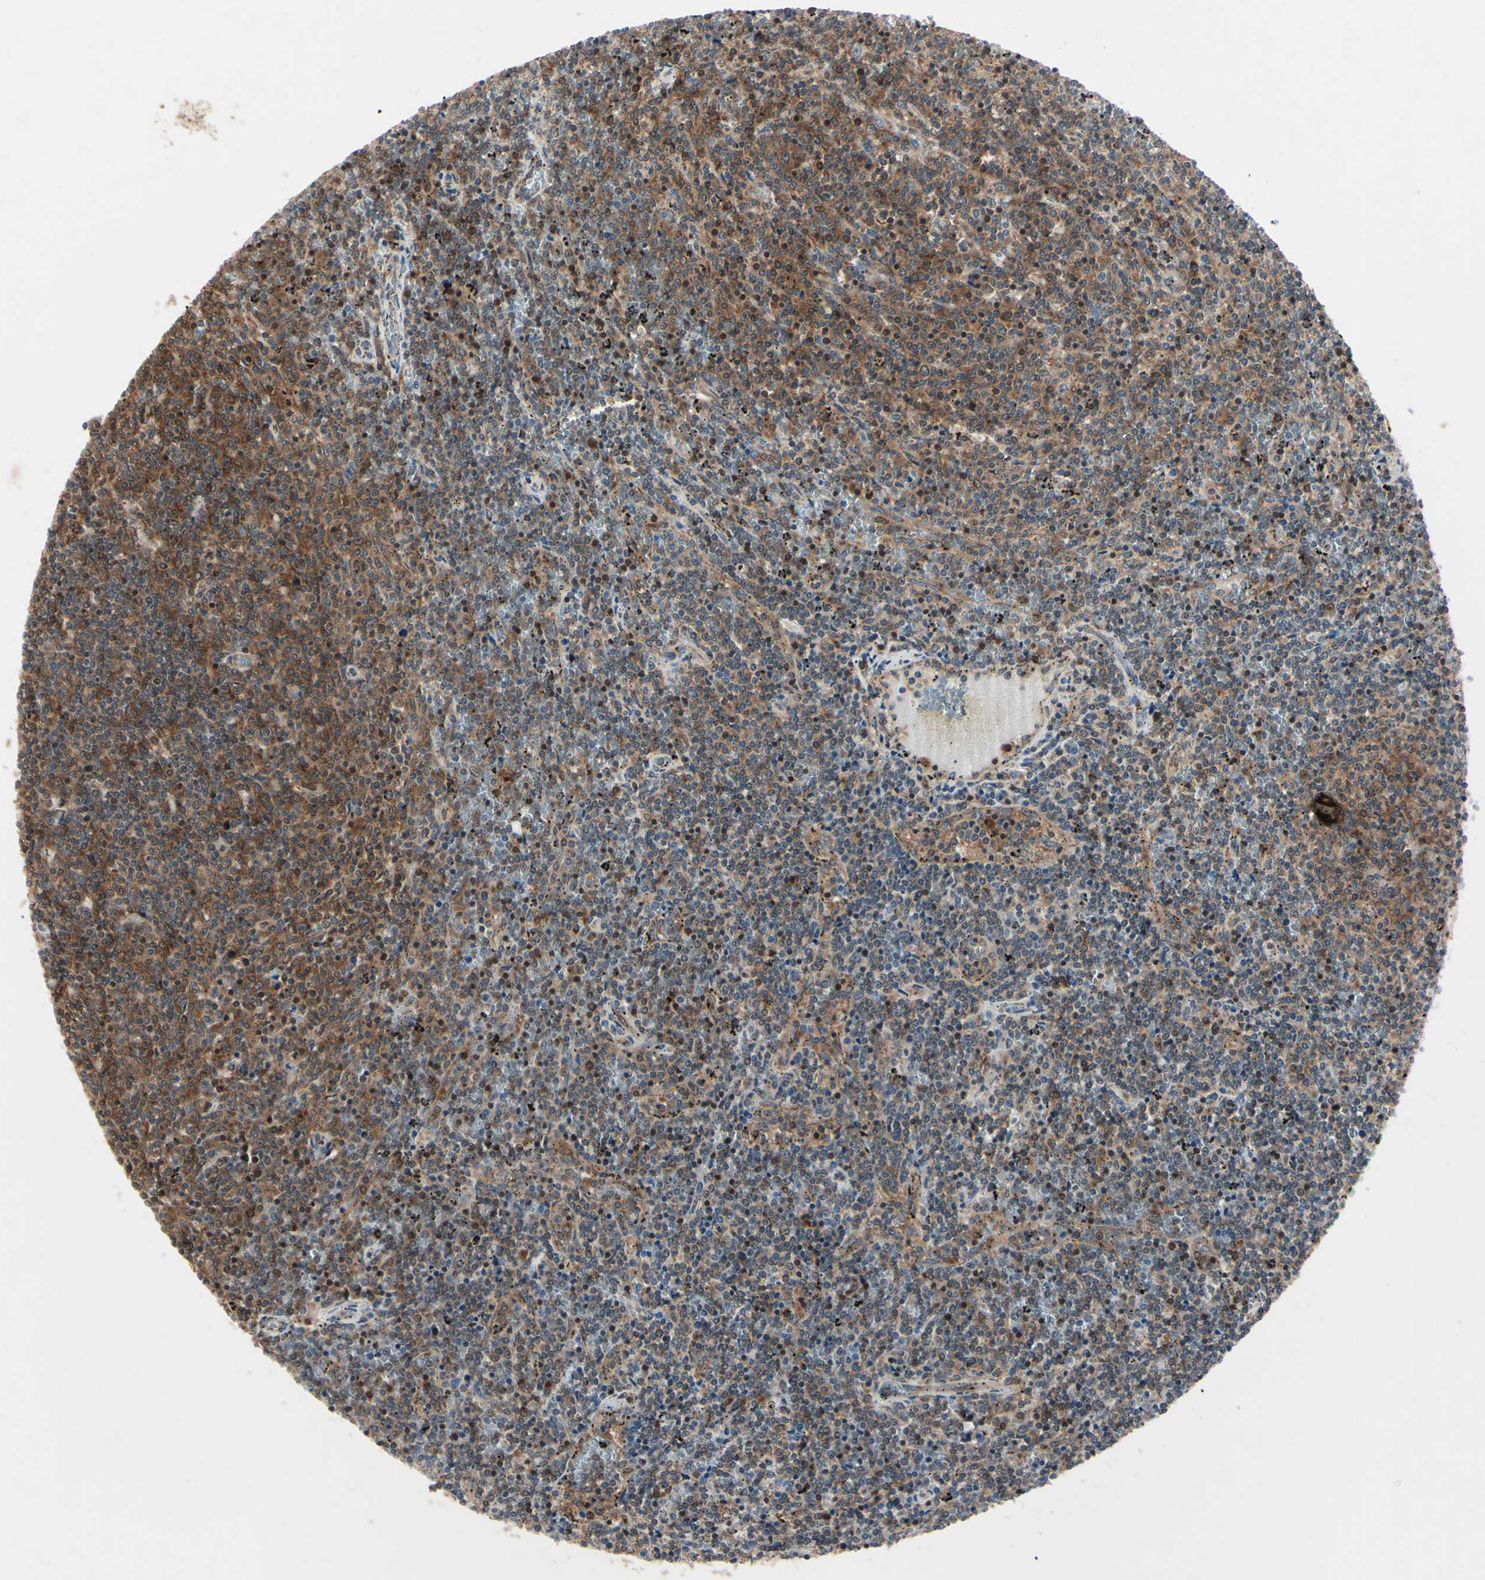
{"staining": {"intensity": "moderate", "quantity": "25%-75%", "location": "cytoplasmic/membranous"}, "tissue": "lymphoma", "cell_type": "Tumor cells", "image_type": "cancer", "snomed": [{"axis": "morphology", "description": "Malignant lymphoma, non-Hodgkin's type, Low grade"}, {"axis": "topography", "description": "Spleen"}], "caption": "A high-resolution photomicrograph shows IHC staining of malignant lymphoma, non-Hodgkin's type (low-grade), which demonstrates moderate cytoplasmic/membranous expression in approximately 25%-75% of tumor cells. The staining was performed using DAB, with brown indicating positive protein expression. Nuclei are stained blue with hematoxylin.", "gene": "MAPRE1", "patient": {"sex": "female", "age": 50}}